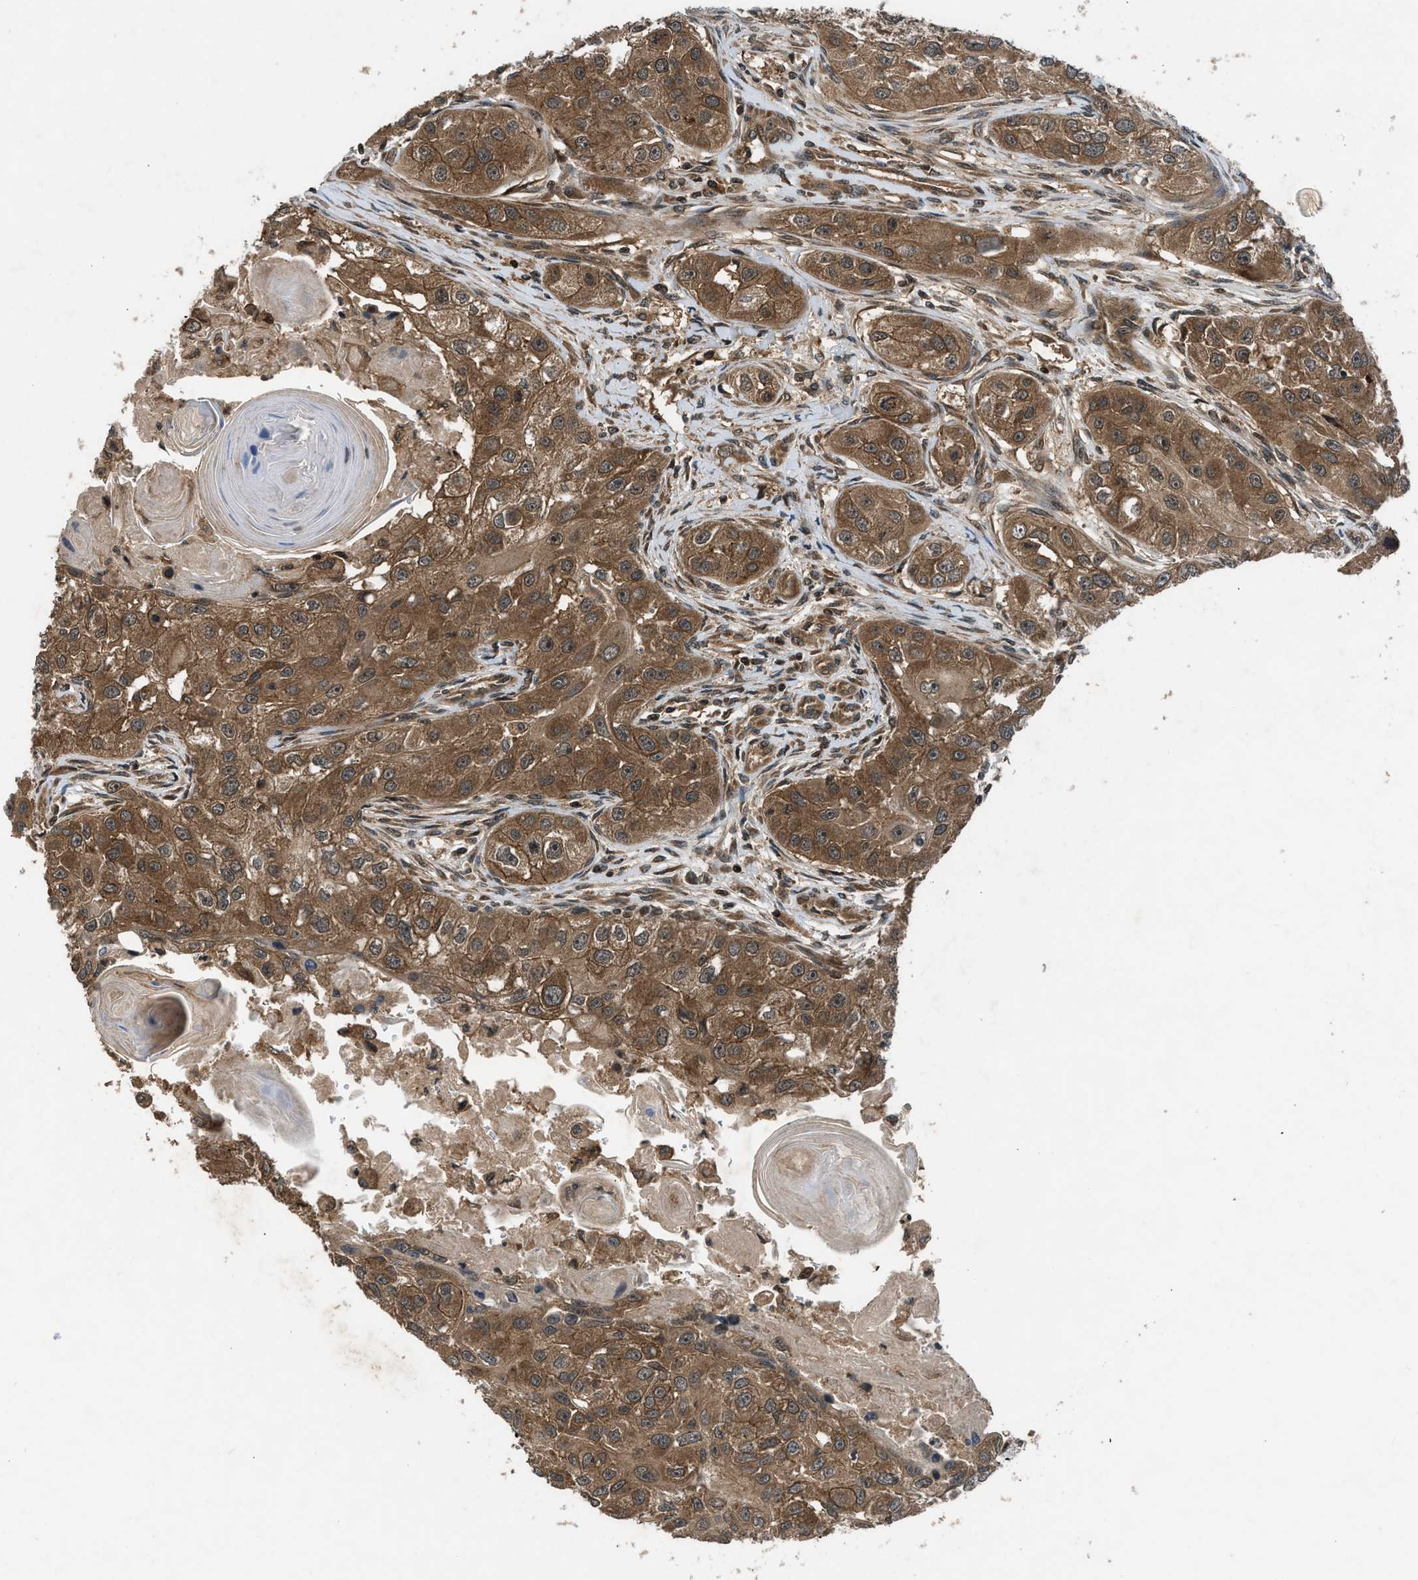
{"staining": {"intensity": "moderate", "quantity": ">75%", "location": "cytoplasmic/membranous"}, "tissue": "head and neck cancer", "cell_type": "Tumor cells", "image_type": "cancer", "snomed": [{"axis": "morphology", "description": "Normal tissue, NOS"}, {"axis": "morphology", "description": "Squamous cell carcinoma, NOS"}, {"axis": "topography", "description": "Skeletal muscle"}, {"axis": "topography", "description": "Head-Neck"}], "caption": "Immunohistochemical staining of head and neck squamous cell carcinoma demonstrates medium levels of moderate cytoplasmic/membranous protein positivity in about >75% of tumor cells.", "gene": "RPS6KB1", "patient": {"sex": "male", "age": 51}}